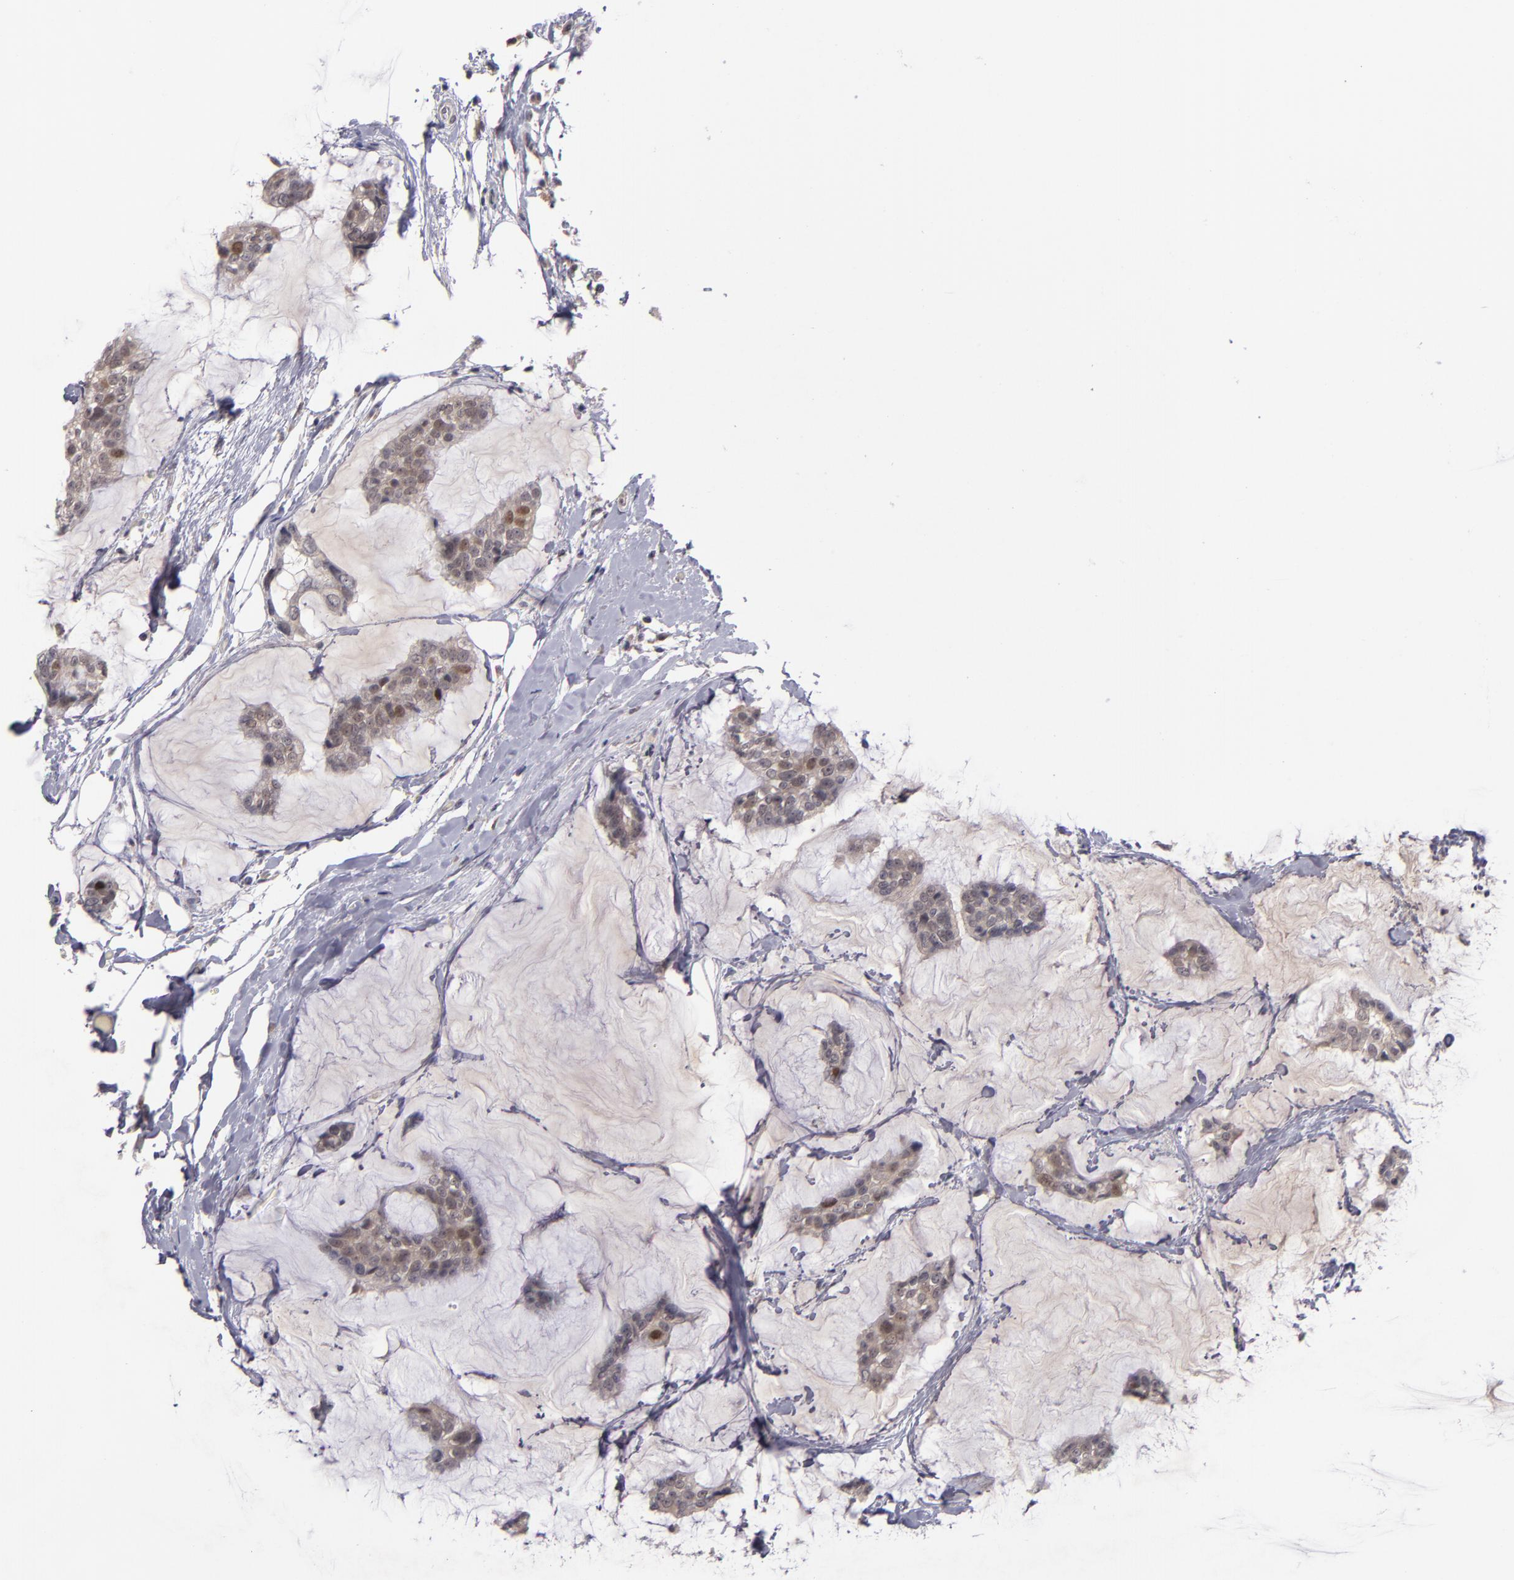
{"staining": {"intensity": "moderate", "quantity": "<25%", "location": "nuclear"}, "tissue": "breast cancer", "cell_type": "Tumor cells", "image_type": "cancer", "snomed": [{"axis": "morphology", "description": "Duct carcinoma"}, {"axis": "topography", "description": "Breast"}], "caption": "DAB immunohistochemical staining of human infiltrating ductal carcinoma (breast) shows moderate nuclear protein staining in approximately <25% of tumor cells.", "gene": "CDC7", "patient": {"sex": "female", "age": 93}}